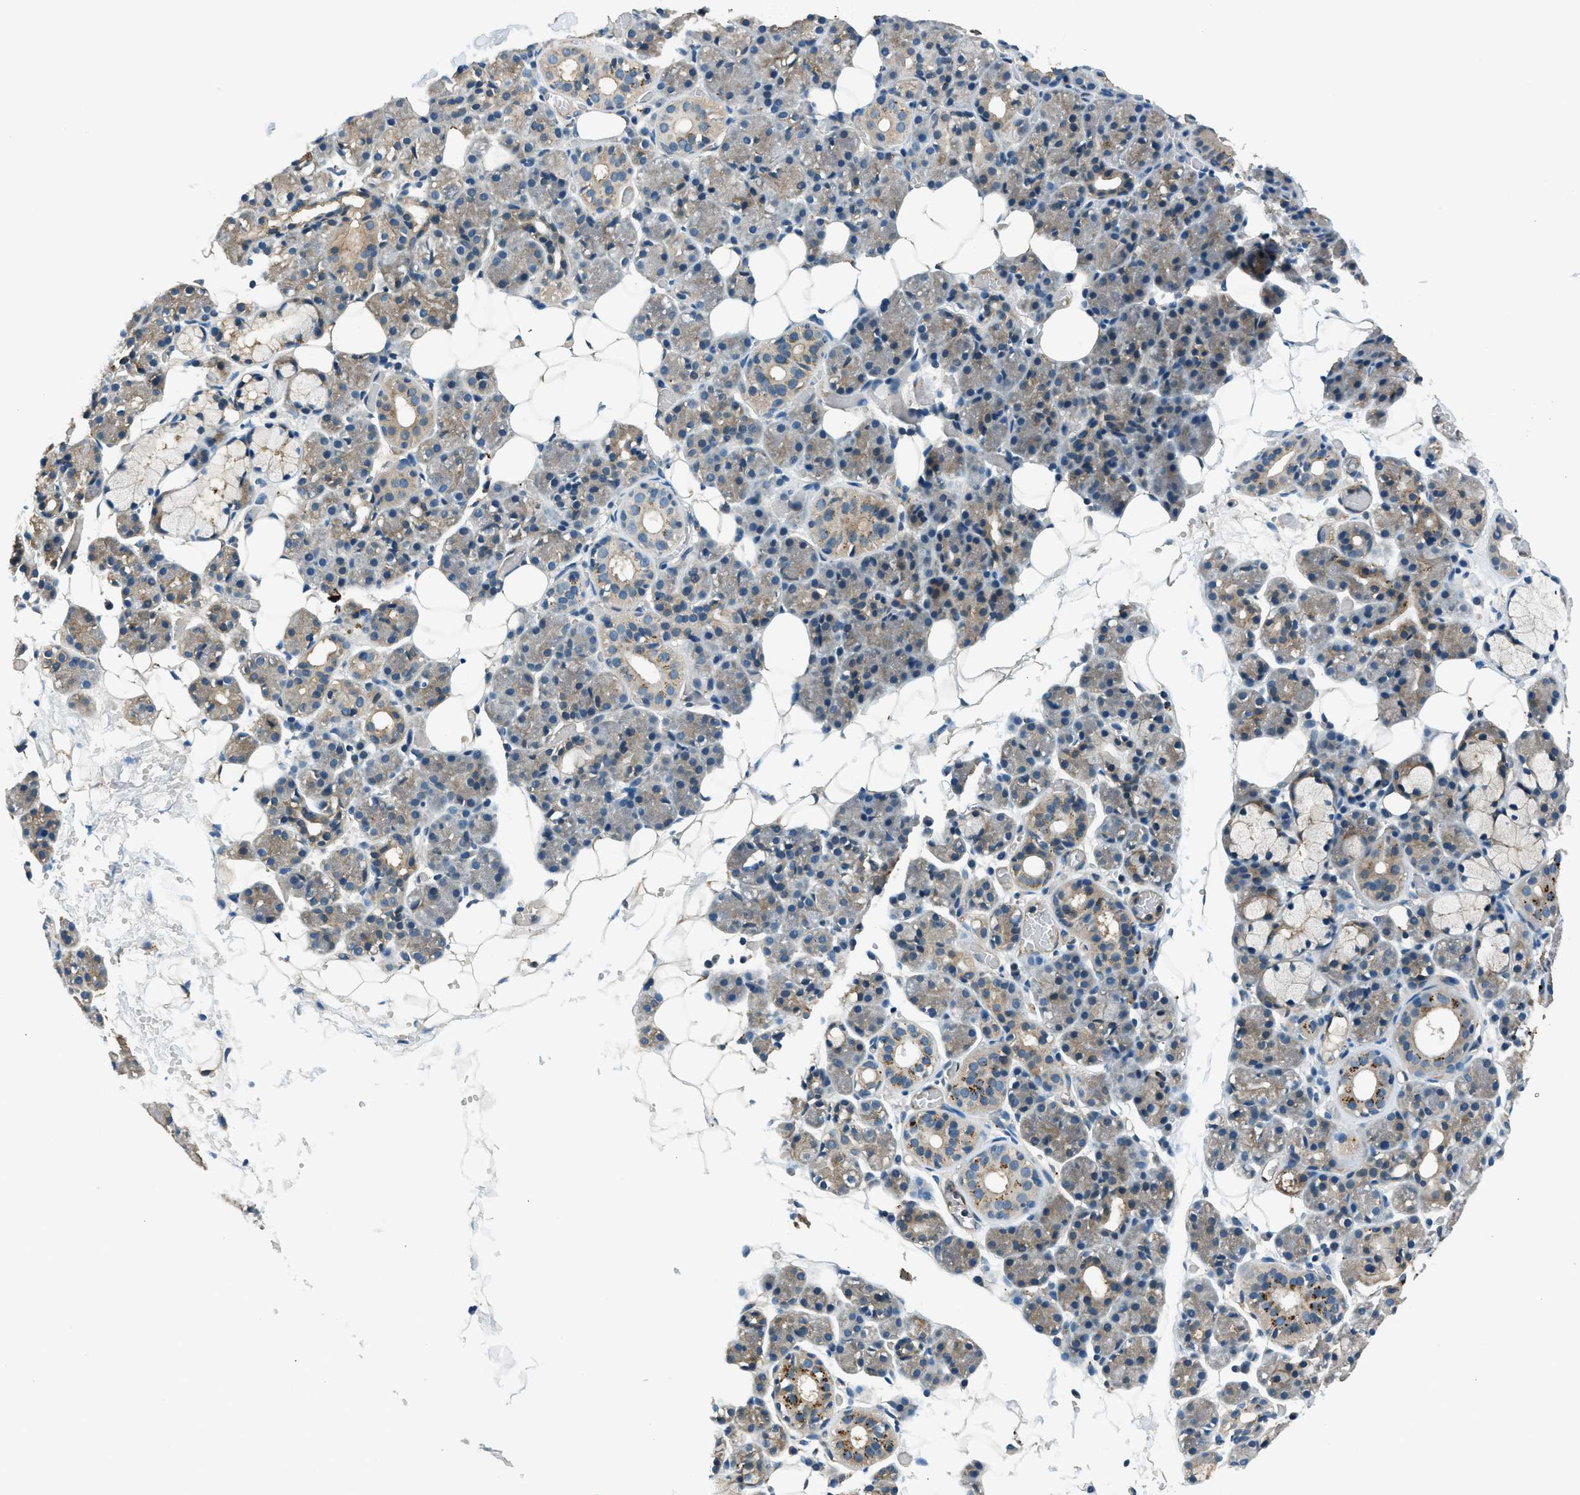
{"staining": {"intensity": "moderate", "quantity": "25%-75%", "location": "cytoplasmic/membranous"}, "tissue": "salivary gland", "cell_type": "Glandular cells", "image_type": "normal", "snomed": [{"axis": "morphology", "description": "Normal tissue, NOS"}, {"axis": "topography", "description": "Salivary gland"}], "caption": "Immunohistochemistry staining of unremarkable salivary gland, which displays medium levels of moderate cytoplasmic/membranous positivity in about 25%-75% of glandular cells indicating moderate cytoplasmic/membranous protein positivity. The staining was performed using DAB (brown) for protein detection and nuclei were counterstained in hematoxylin (blue).", "gene": "SLC19A2", "patient": {"sex": "male", "age": 63}}